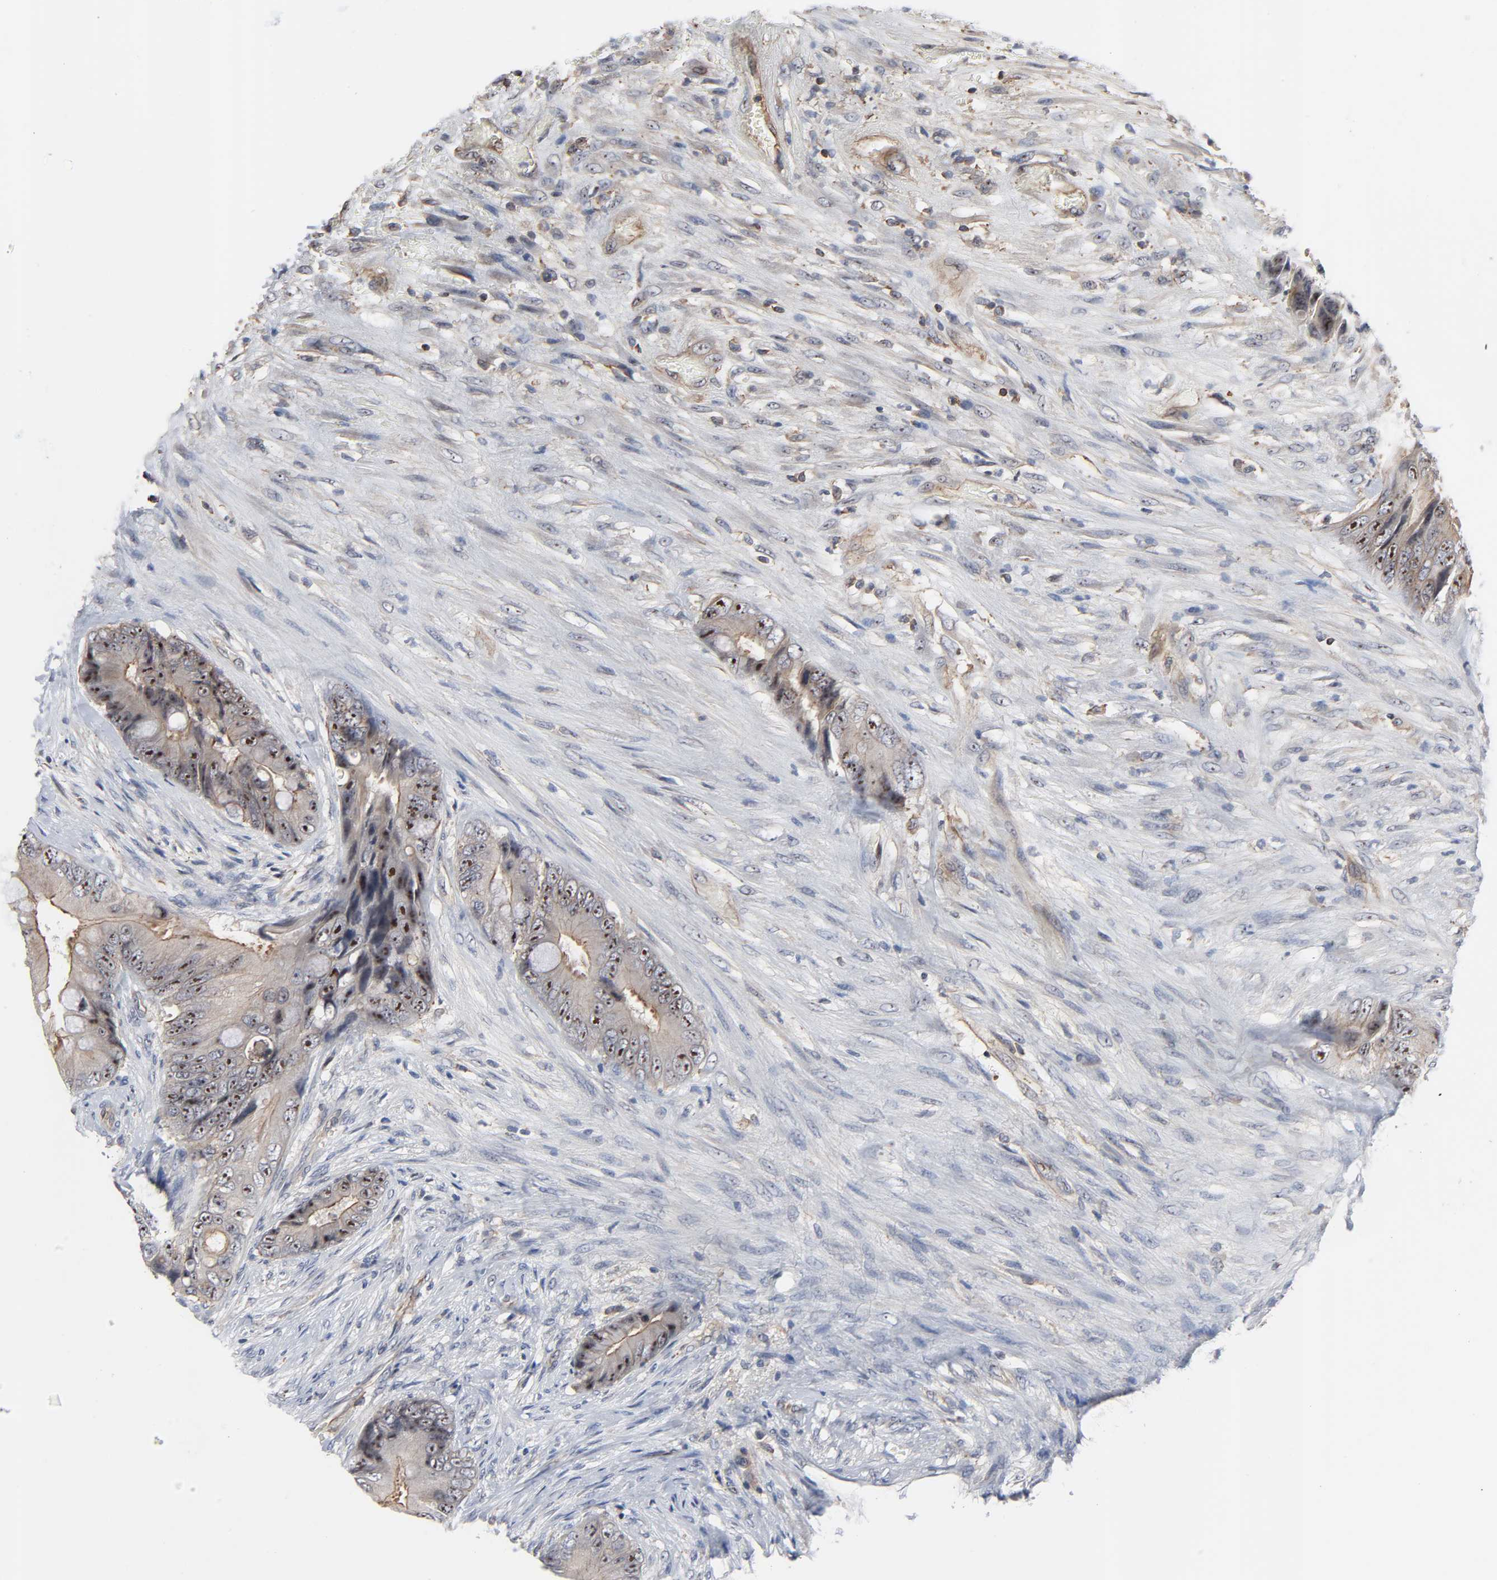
{"staining": {"intensity": "weak", "quantity": ">75%", "location": "cytoplasmic/membranous,nuclear"}, "tissue": "colorectal cancer", "cell_type": "Tumor cells", "image_type": "cancer", "snomed": [{"axis": "morphology", "description": "Adenocarcinoma, NOS"}, {"axis": "topography", "description": "Rectum"}], "caption": "Immunohistochemical staining of human adenocarcinoma (colorectal) demonstrates low levels of weak cytoplasmic/membranous and nuclear expression in approximately >75% of tumor cells.", "gene": "DDX10", "patient": {"sex": "female", "age": 77}}